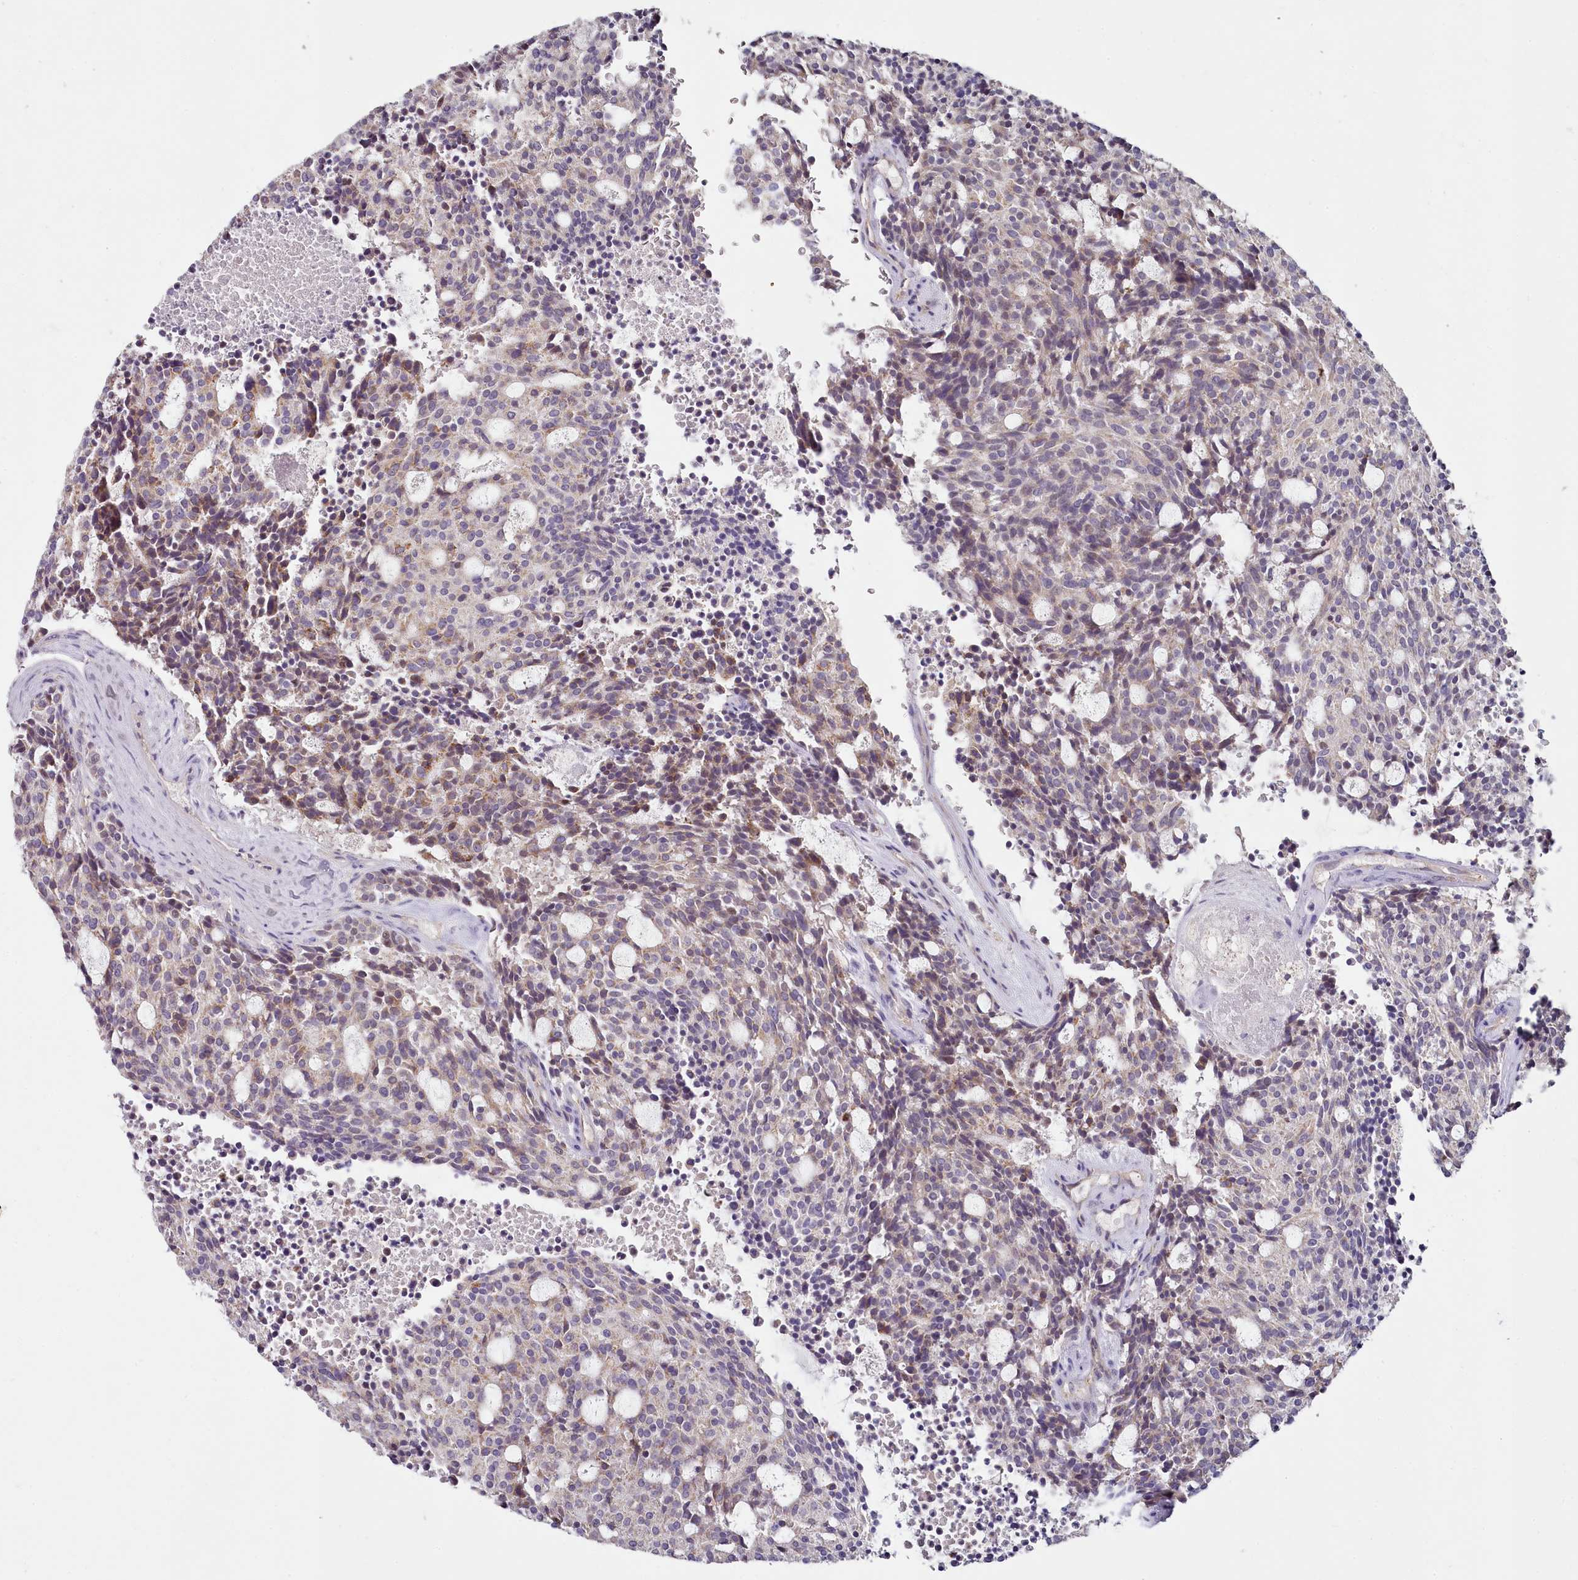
{"staining": {"intensity": "weak", "quantity": "25%-75%", "location": "cytoplasmic/membranous"}, "tissue": "carcinoid", "cell_type": "Tumor cells", "image_type": "cancer", "snomed": [{"axis": "morphology", "description": "Carcinoid, malignant, NOS"}, {"axis": "topography", "description": "Pancreas"}], "caption": "Human carcinoid (malignant) stained for a protein (brown) shows weak cytoplasmic/membranous positive staining in about 25%-75% of tumor cells.", "gene": "ACSS1", "patient": {"sex": "female", "age": 54}}